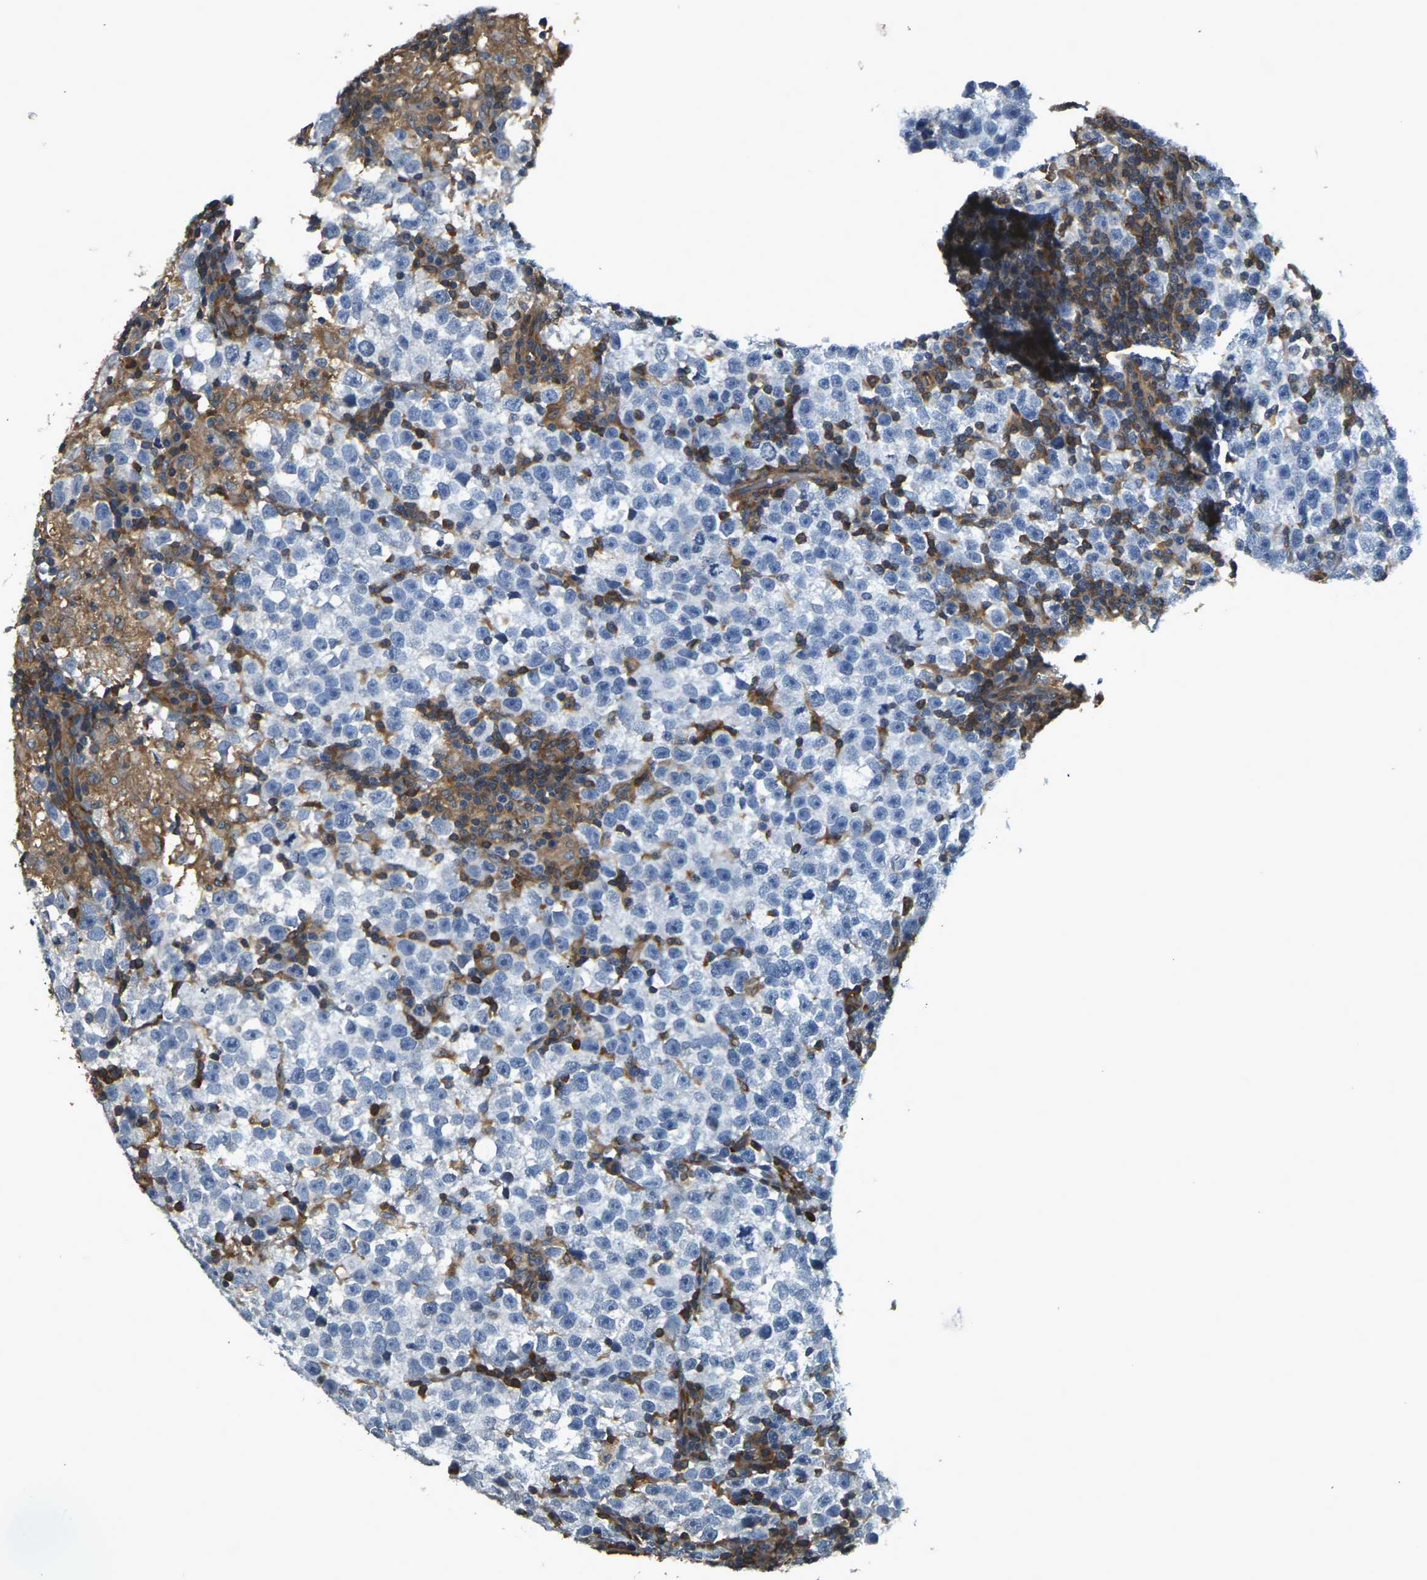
{"staining": {"intensity": "negative", "quantity": "none", "location": "none"}, "tissue": "testis cancer", "cell_type": "Tumor cells", "image_type": "cancer", "snomed": [{"axis": "morphology", "description": "Seminoma, NOS"}, {"axis": "topography", "description": "Testis"}], "caption": "A photomicrograph of testis cancer stained for a protein displays no brown staining in tumor cells. (DAB IHC, high magnification).", "gene": "CAST", "patient": {"sex": "male", "age": 43}}